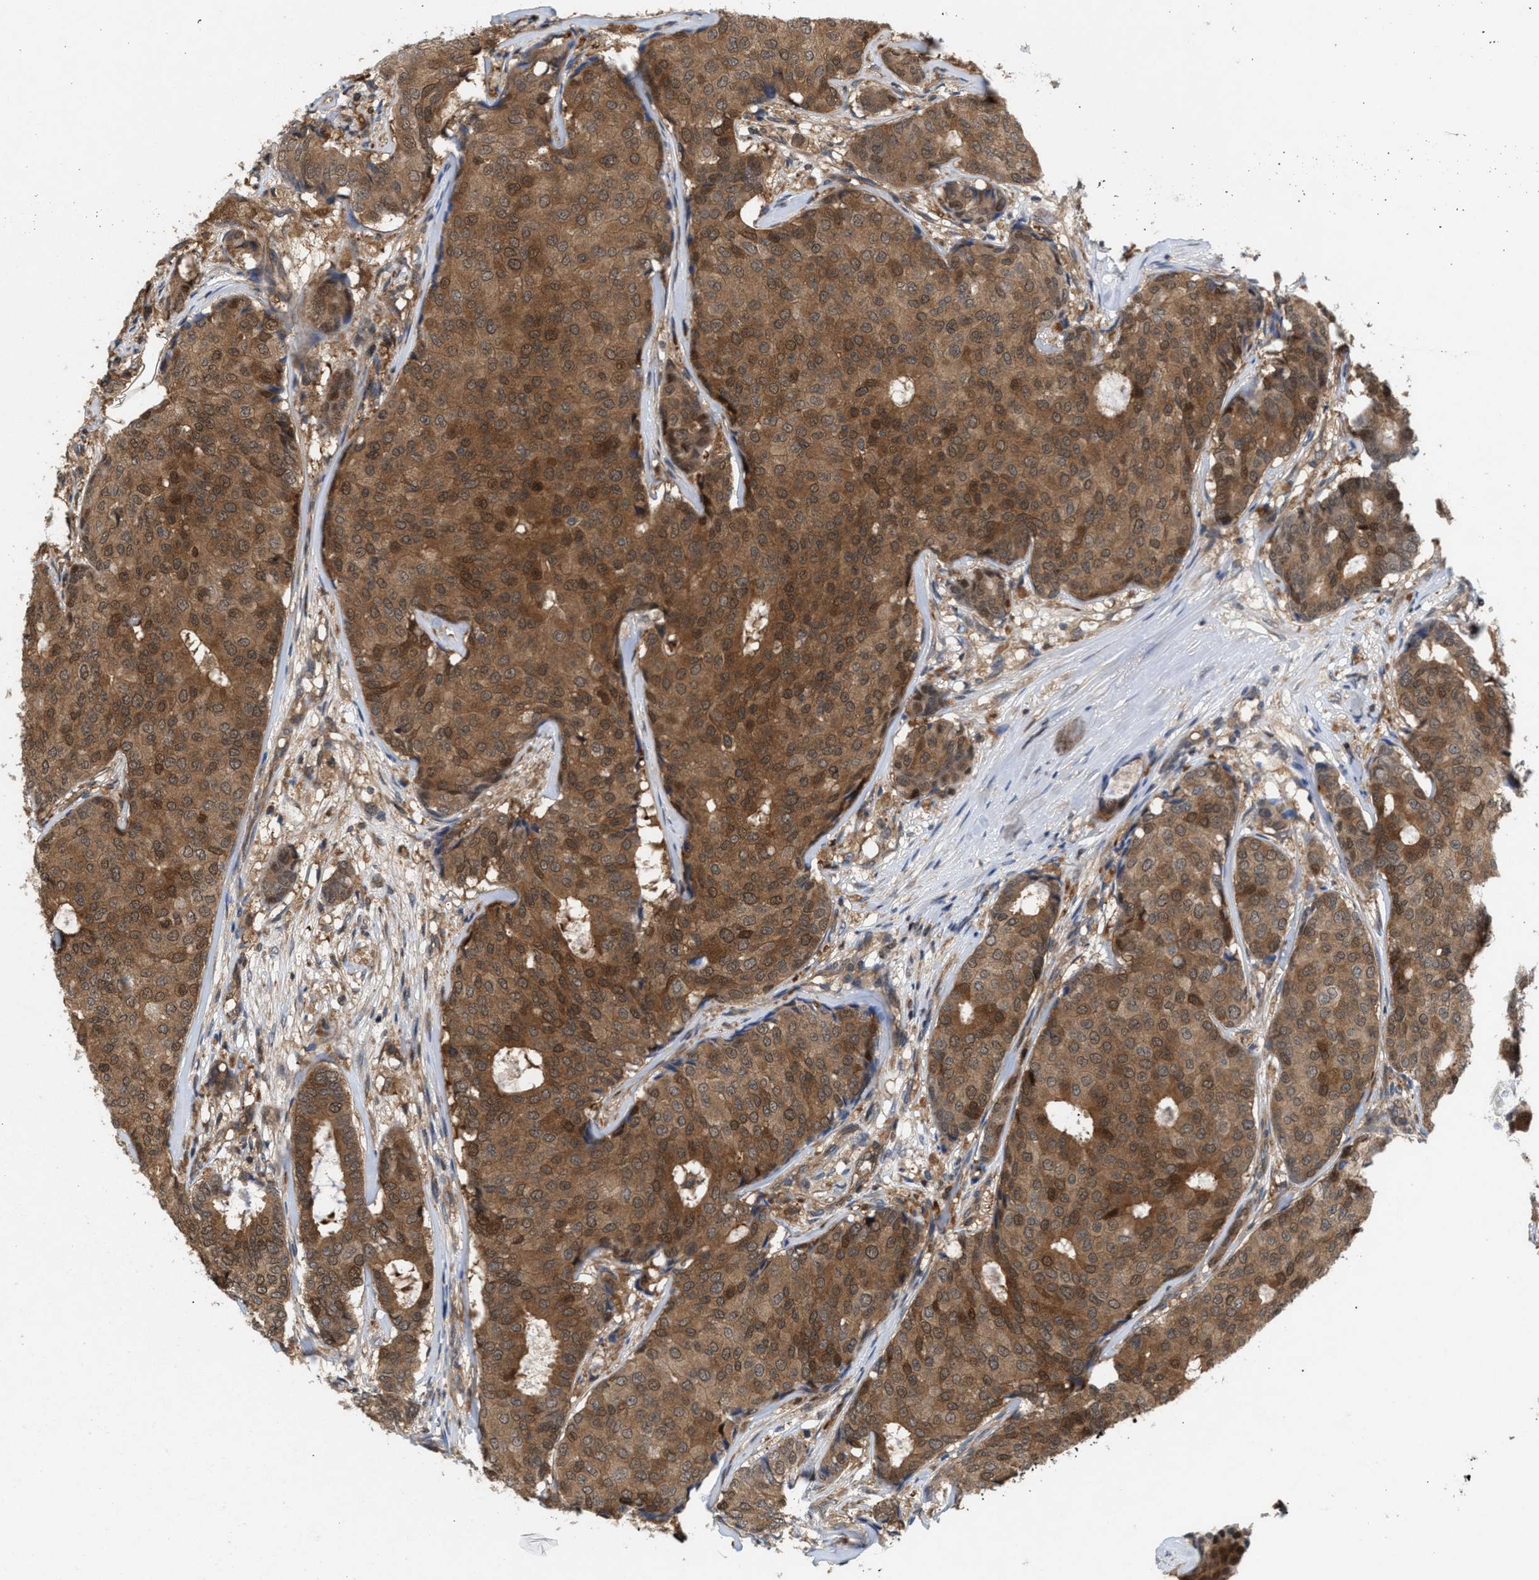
{"staining": {"intensity": "moderate", "quantity": ">75%", "location": "cytoplasmic/membranous"}, "tissue": "breast cancer", "cell_type": "Tumor cells", "image_type": "cancer", "snomed": [{"axis": "morphology", "description": "Duct carcinoma"}, {"axis": "topography", "description": "Breast"}], "caption": "This is a photomicrograph of immunohistochemistry staining of breast cancer, which shows moderate expression in the cytoplasmic/membranous of tumor cells.", "gene": "GLOD4", "patient": {"sex": "female", "age": 75}}